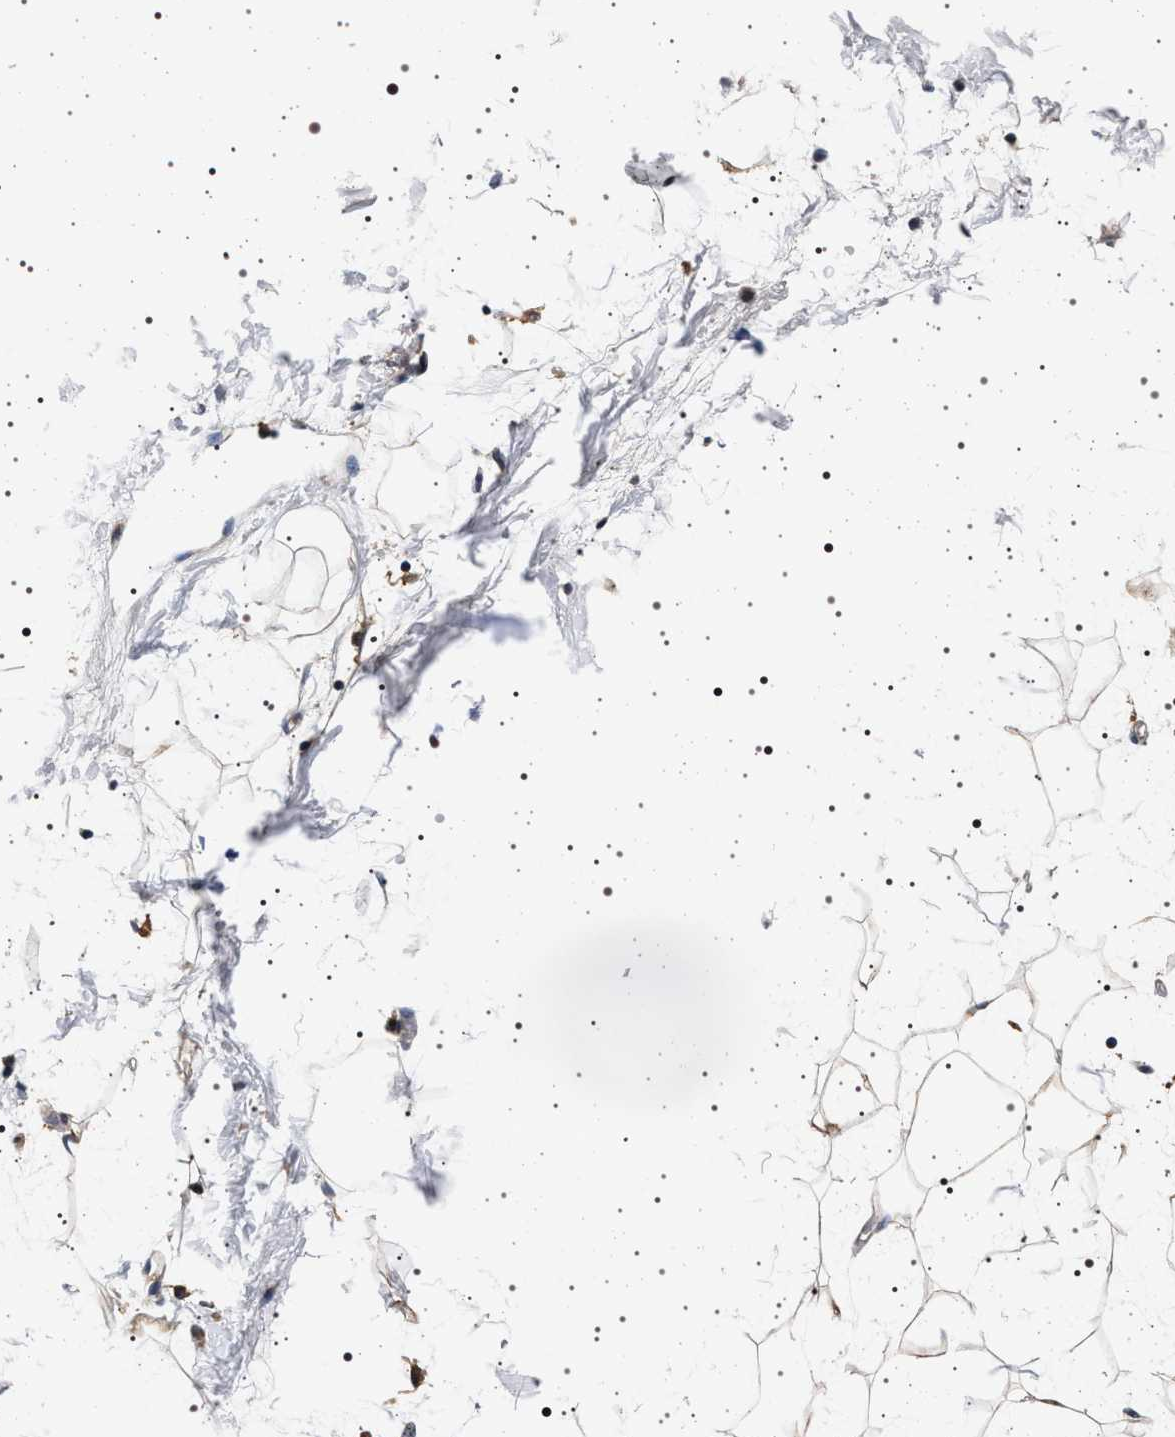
{"staining": {"intensity": "moderate", "quantity": "25%-75%", "location": "cytoplasmic/membranous"}, "tissue": "adipose tissue", "cell_type": "Adipocytes", "image_type": "normal", "snomed": [{"axis": "morphology", "description": "Normal tissue, NOS"}, {"axis": "topography", "description": "Soft tissue"}], "caption": "A brown stain shows moderate cytoplasmic/membranous staining of a protein in adipocytes of unremarkable human adipose tissue.", "gene": "DCBLD2", "patient": {"sex": "male", "age": 72}}